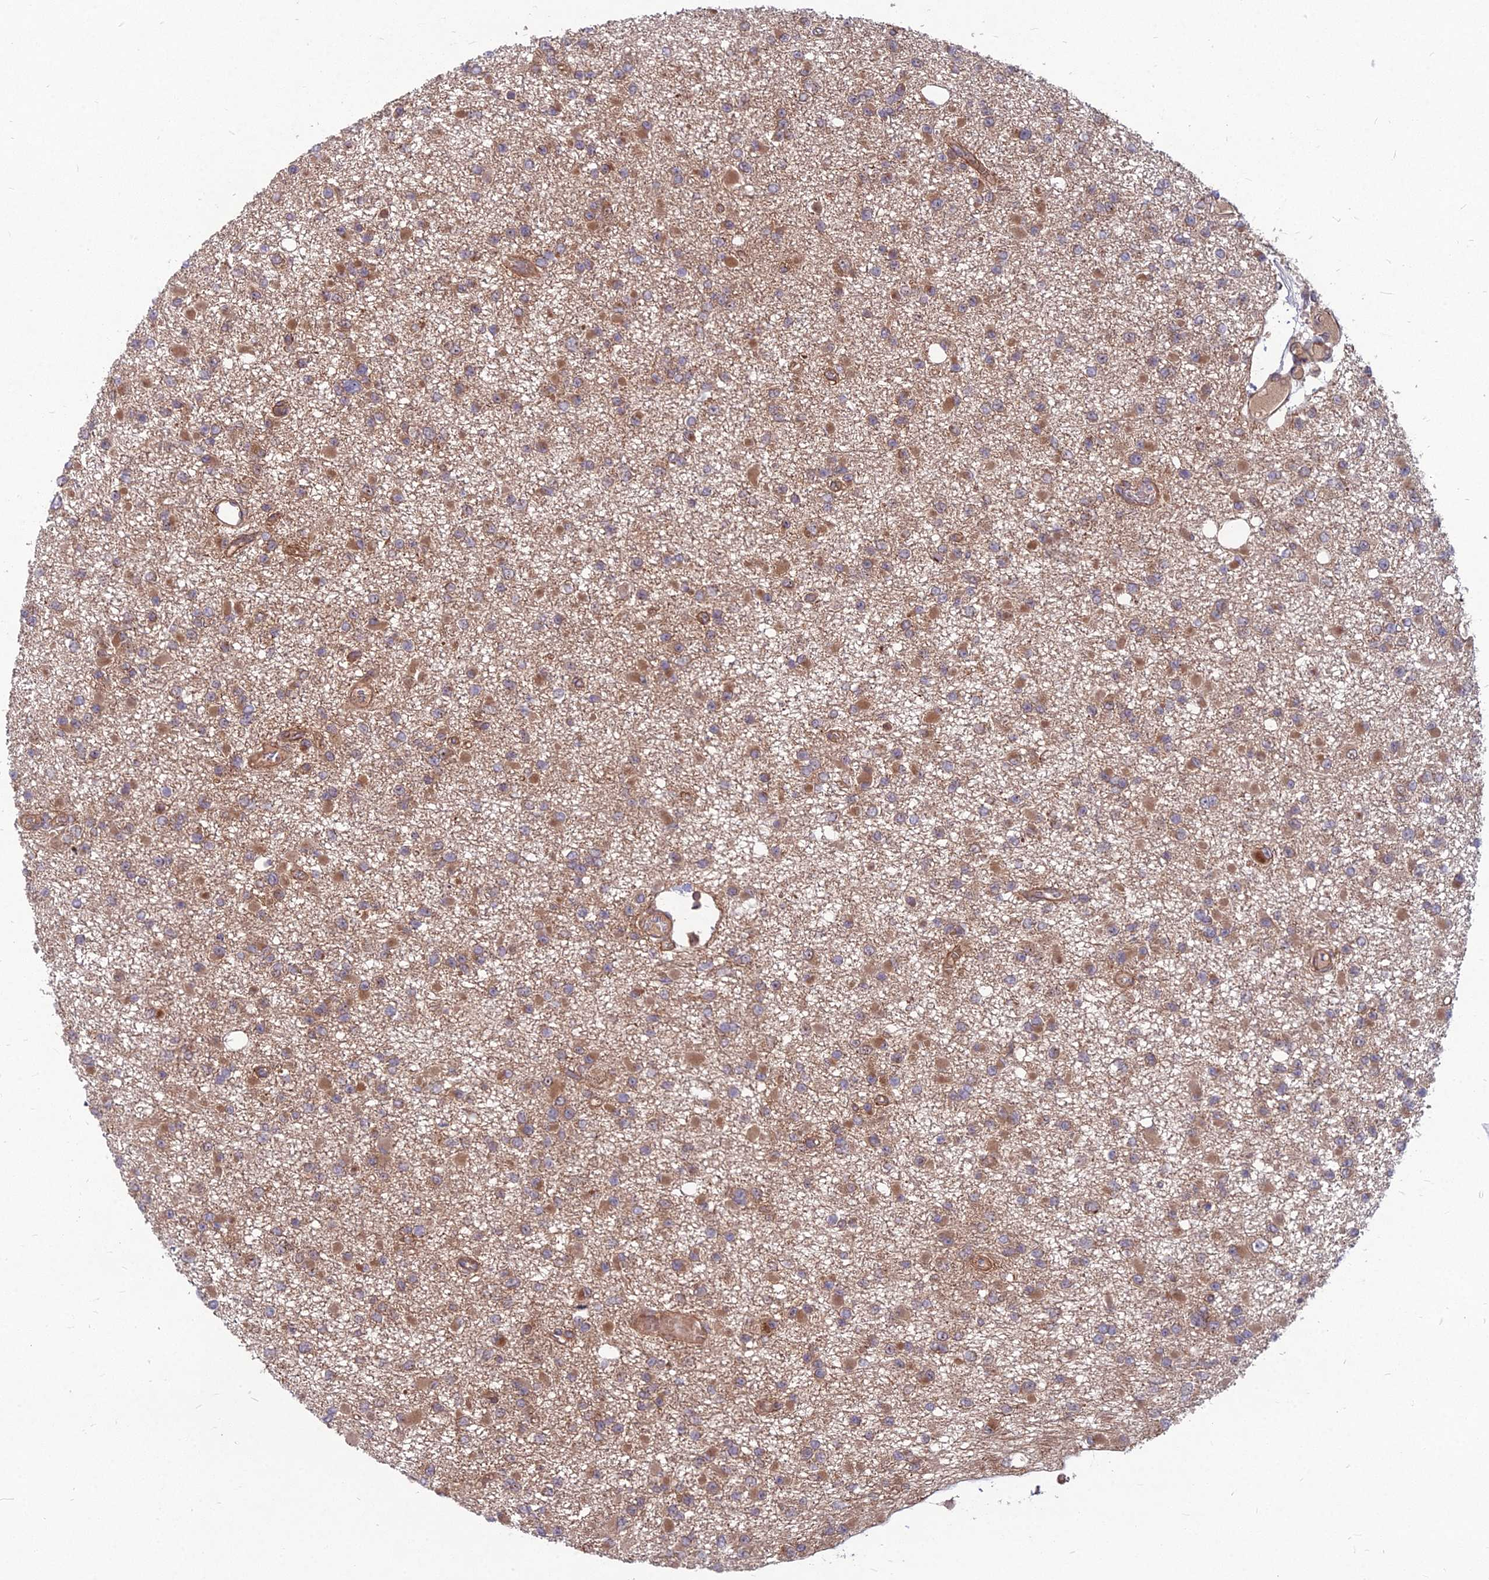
{"staining": {"intensity": "moderate", "quantity": "25%-75%", "location": "cytoplasmic/membranous"}, "tissue": "glioma", "cell_type": "Tumor cells", "image_type": "cancer", "snomed": [{"axis": "morphology", "description": "Glioma, malignant, Low grade"}, {"axis": "topography", "description": "Brain"}], "caption": "IHC photomicrograph of human malignant glioma (low-grade) stained for a protein (brown), which exhibits medium levels of moderate cytoplasmic/membranous positivity in approximately 25%-75% of tumor cells.", "gene": "MFSD8", "patient": {"sex": "female", "age": 22}}